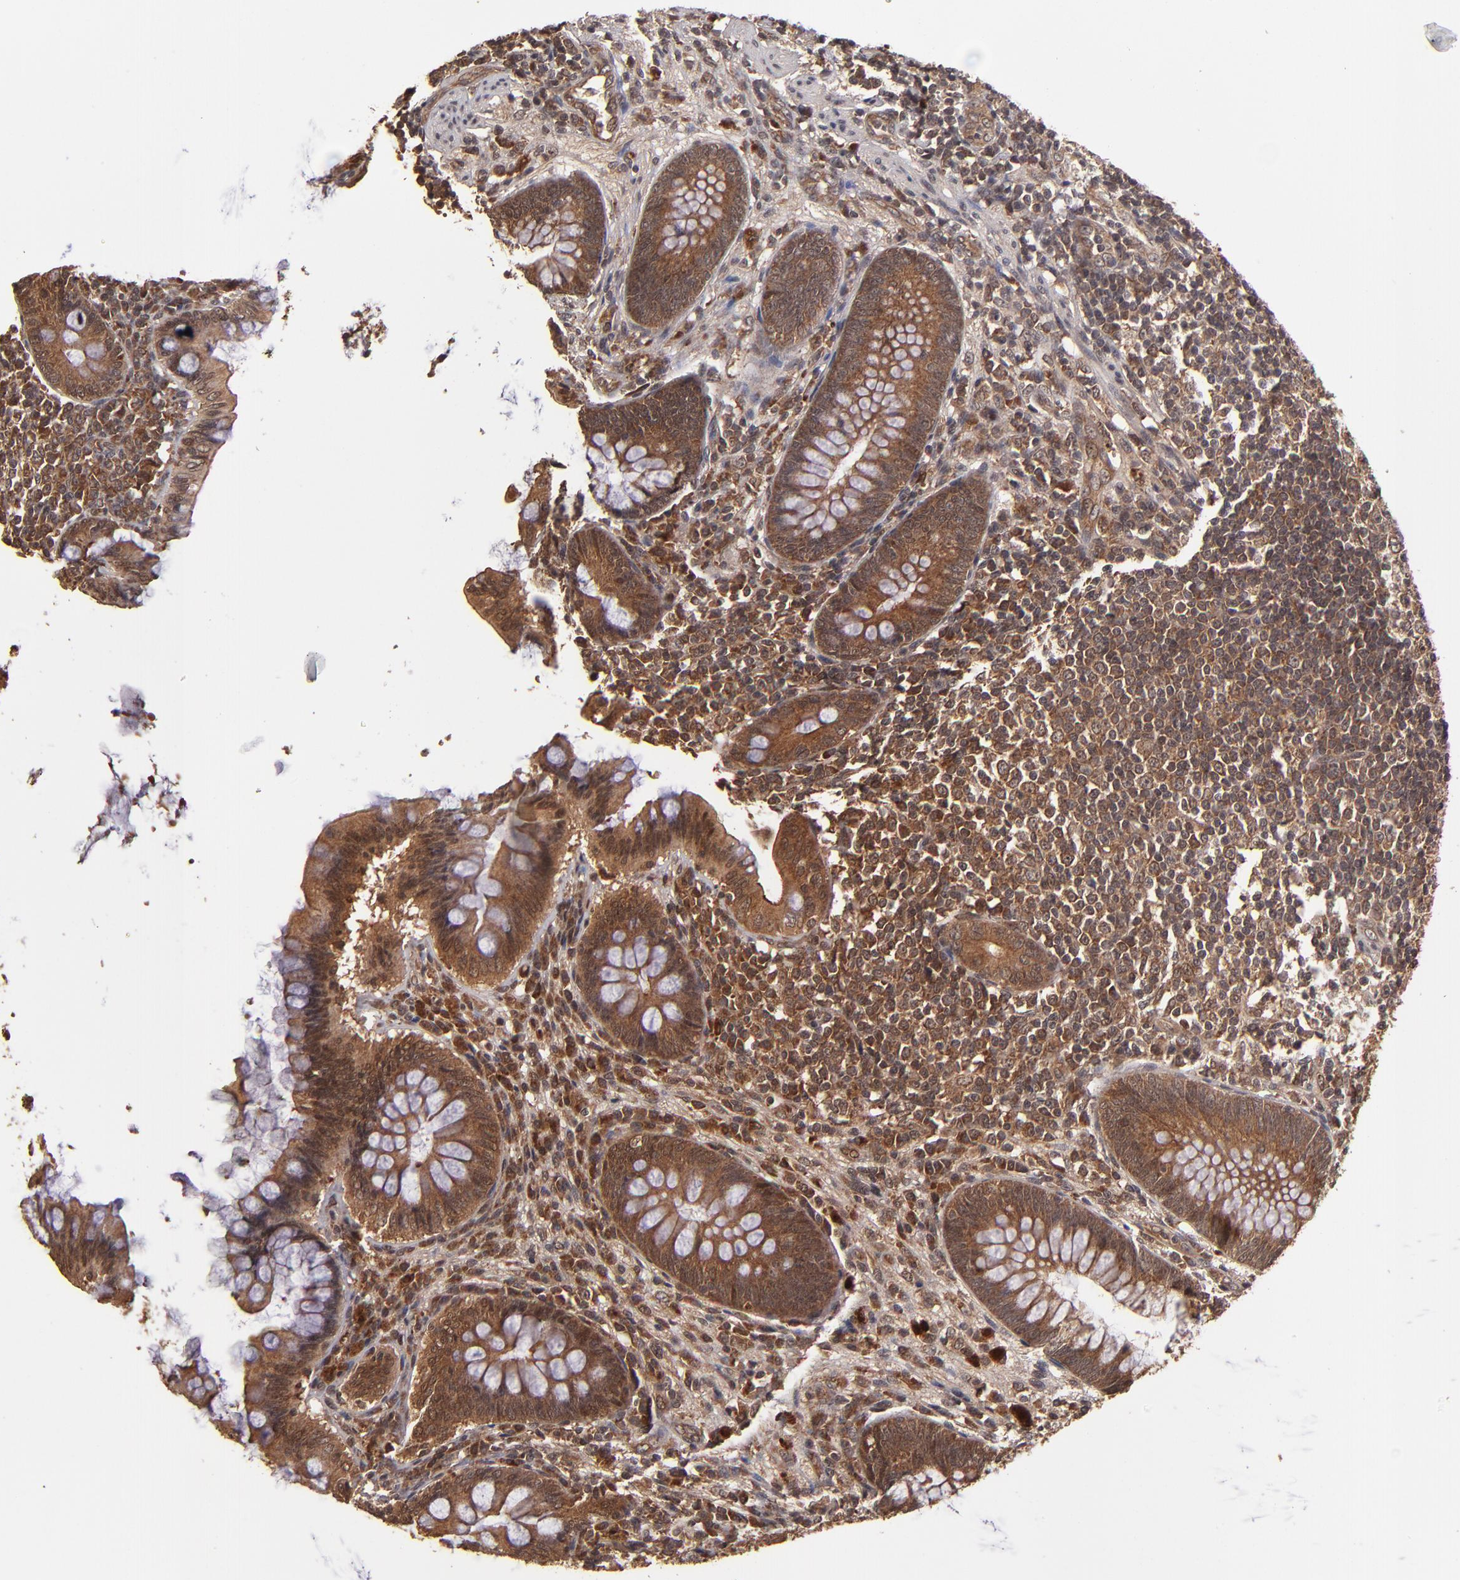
{"staining": {"intensity": "strong", "quantity": ">75%", "location": "cytoplasmic/membranous,nuclear"}, "tissue": "appendix", "cell_type": "Glandular cells", "image_type": "normal", "snomed": [{"axis": "morphology", "description": "Normal tissue, NOS"}, {"axis": "topography", "description": "Appendix"}], "caption": "IHC staining of normal appendix, which shows high levels of strong cytoplasmic/membranous,nuclear expression in approximately >75% of glandular cells indicating strong cytoplasmic/membranous,nuclear protein staining. The staining was performed using DAB (3,3'-diaminobenzidine) (brown) for protein detection and nuclei were counterstained in hematoxylin (blue).", "gene": "NFE2L2", "patient": {"sex": "female", "age": 66}}